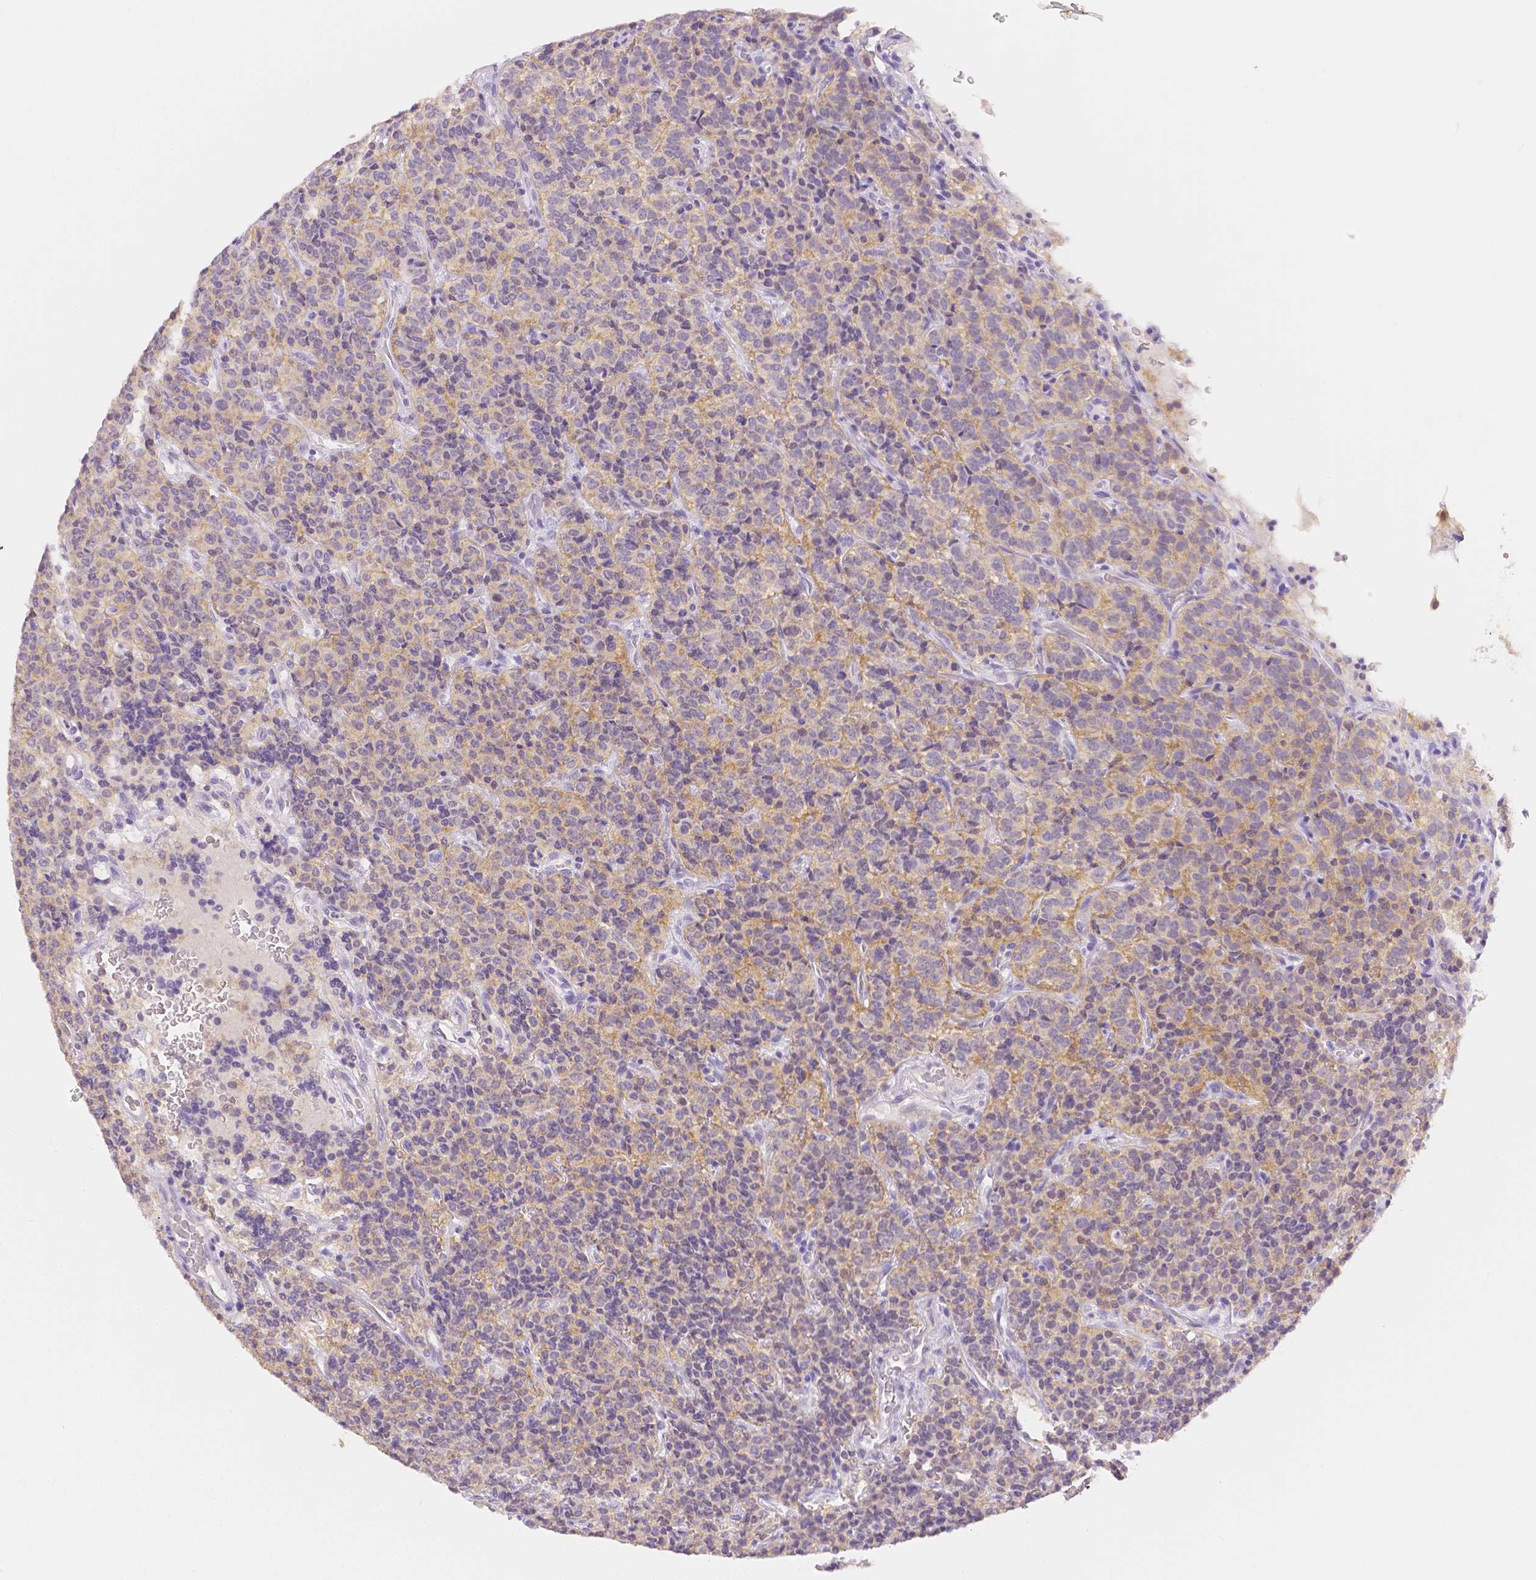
{"staining": {"intensity": "moderate", "quantity": ">75%", "location": "cytoplasmic/membranous"}, "tissue": "carcinoid", "cell_type": "Tumor cells", "image_type": "cancer", "snomed": [{"axis": "morphology", "description": "Carcinoid, malignant, NOS"}, {"axis": "topography", "description": "Pancreas"}], "caption": "Carcinoid tissue demonstrates moderate cytoplasmic/membranous positivity in approximately >75% of tumor cells, visualized by immunohistochemistry.", "gene": "OCLN", "patient": {"sex": "male", "age": 36}}